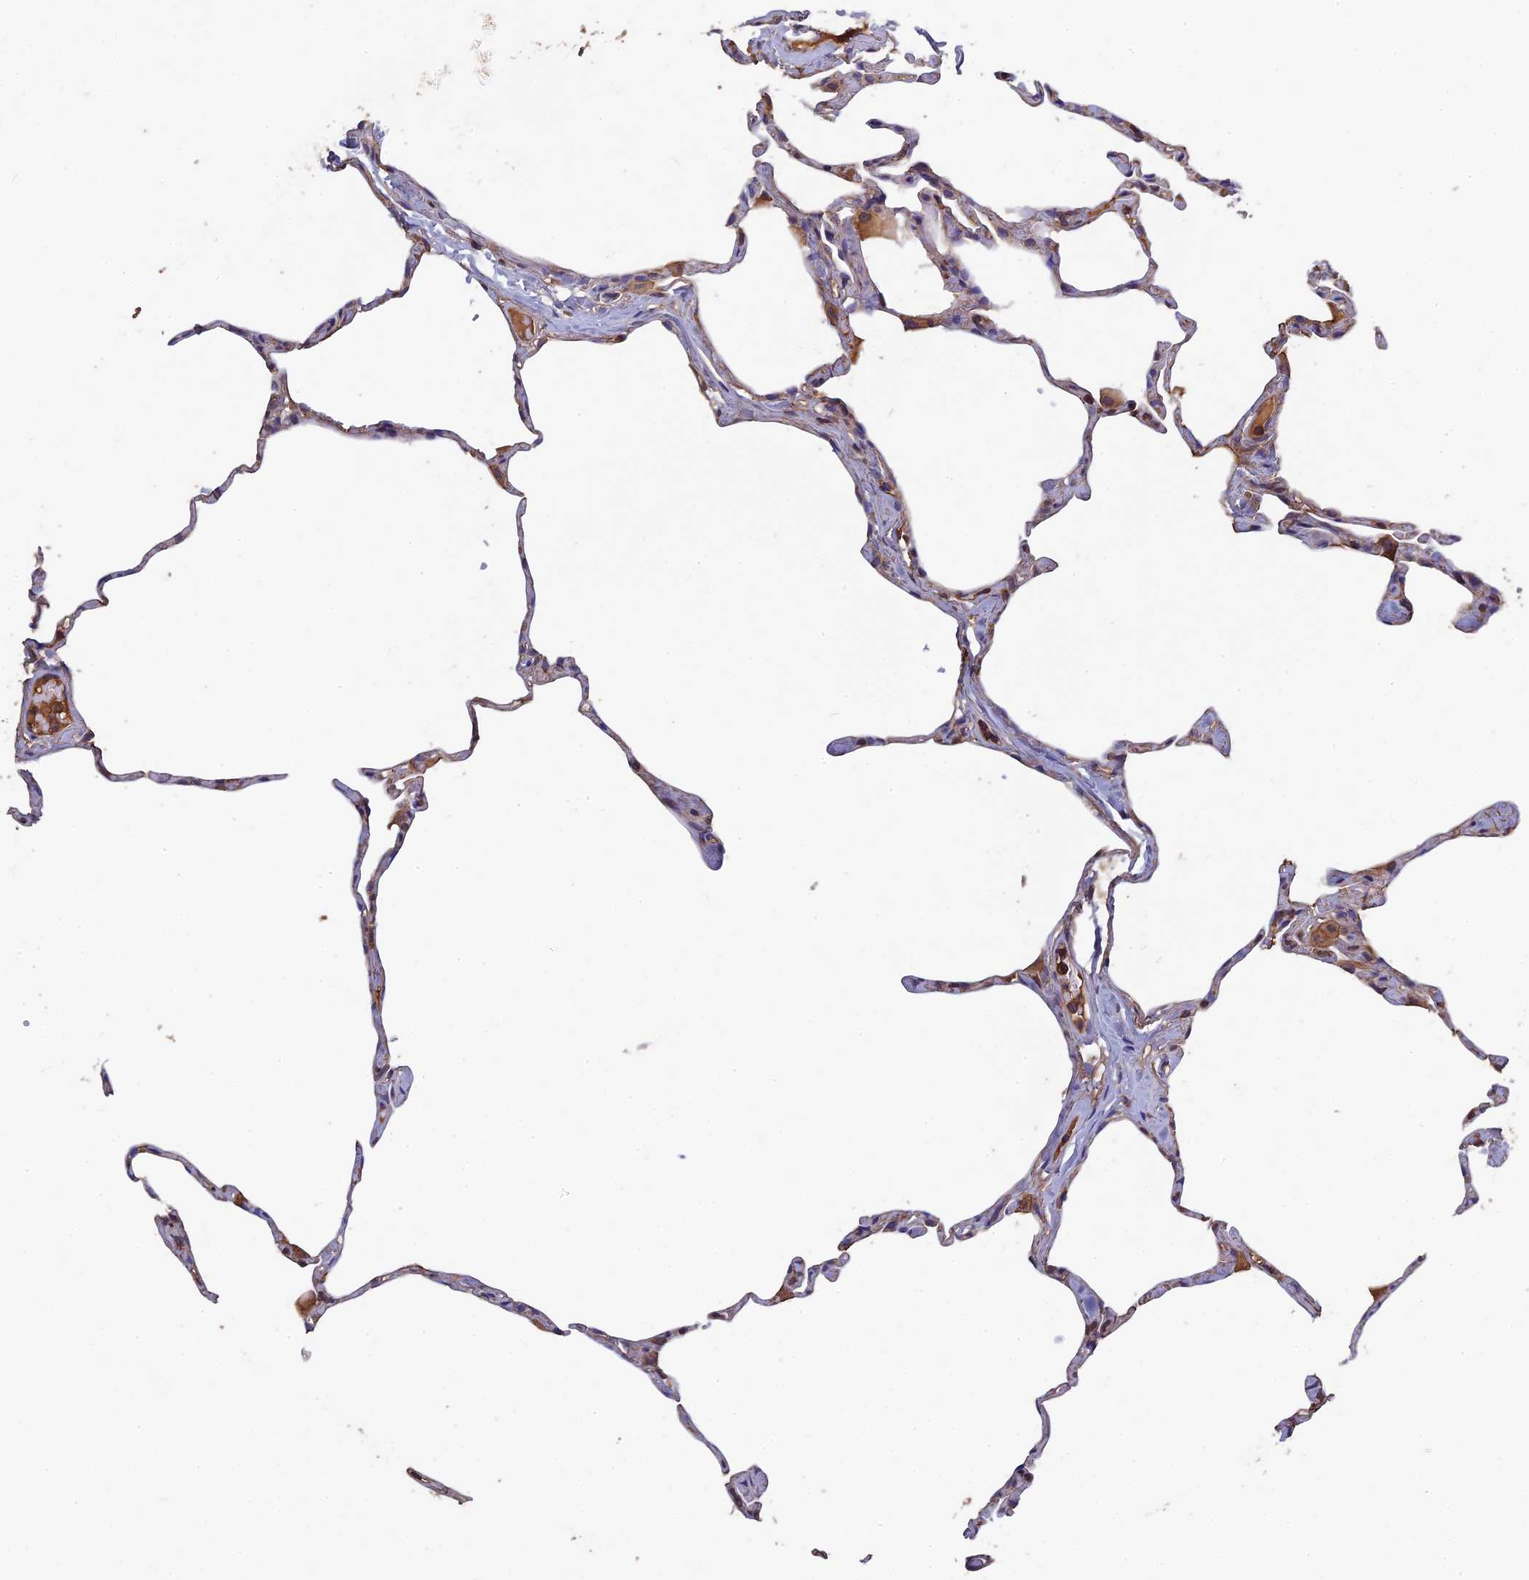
{"staining": {"intensity": "moderate", "quantity": "<25%", "location": "cytoplasmic/membranous"}, "tissue": "lung", "cell_type": "Alveolar cells", "image_type": "normal", "snomed": [{"axis": "morphology", "description": "Normal tissue, NOS"}, {"axis": "topography", "description": "Lung"}], "caption": "A brown stain labels moderate cytoplasmic/membranous positivity of a protein in alveolar cells of benign lung.", "gene": "CCDC153", "patient": {"sex": "male", "age": 65}}